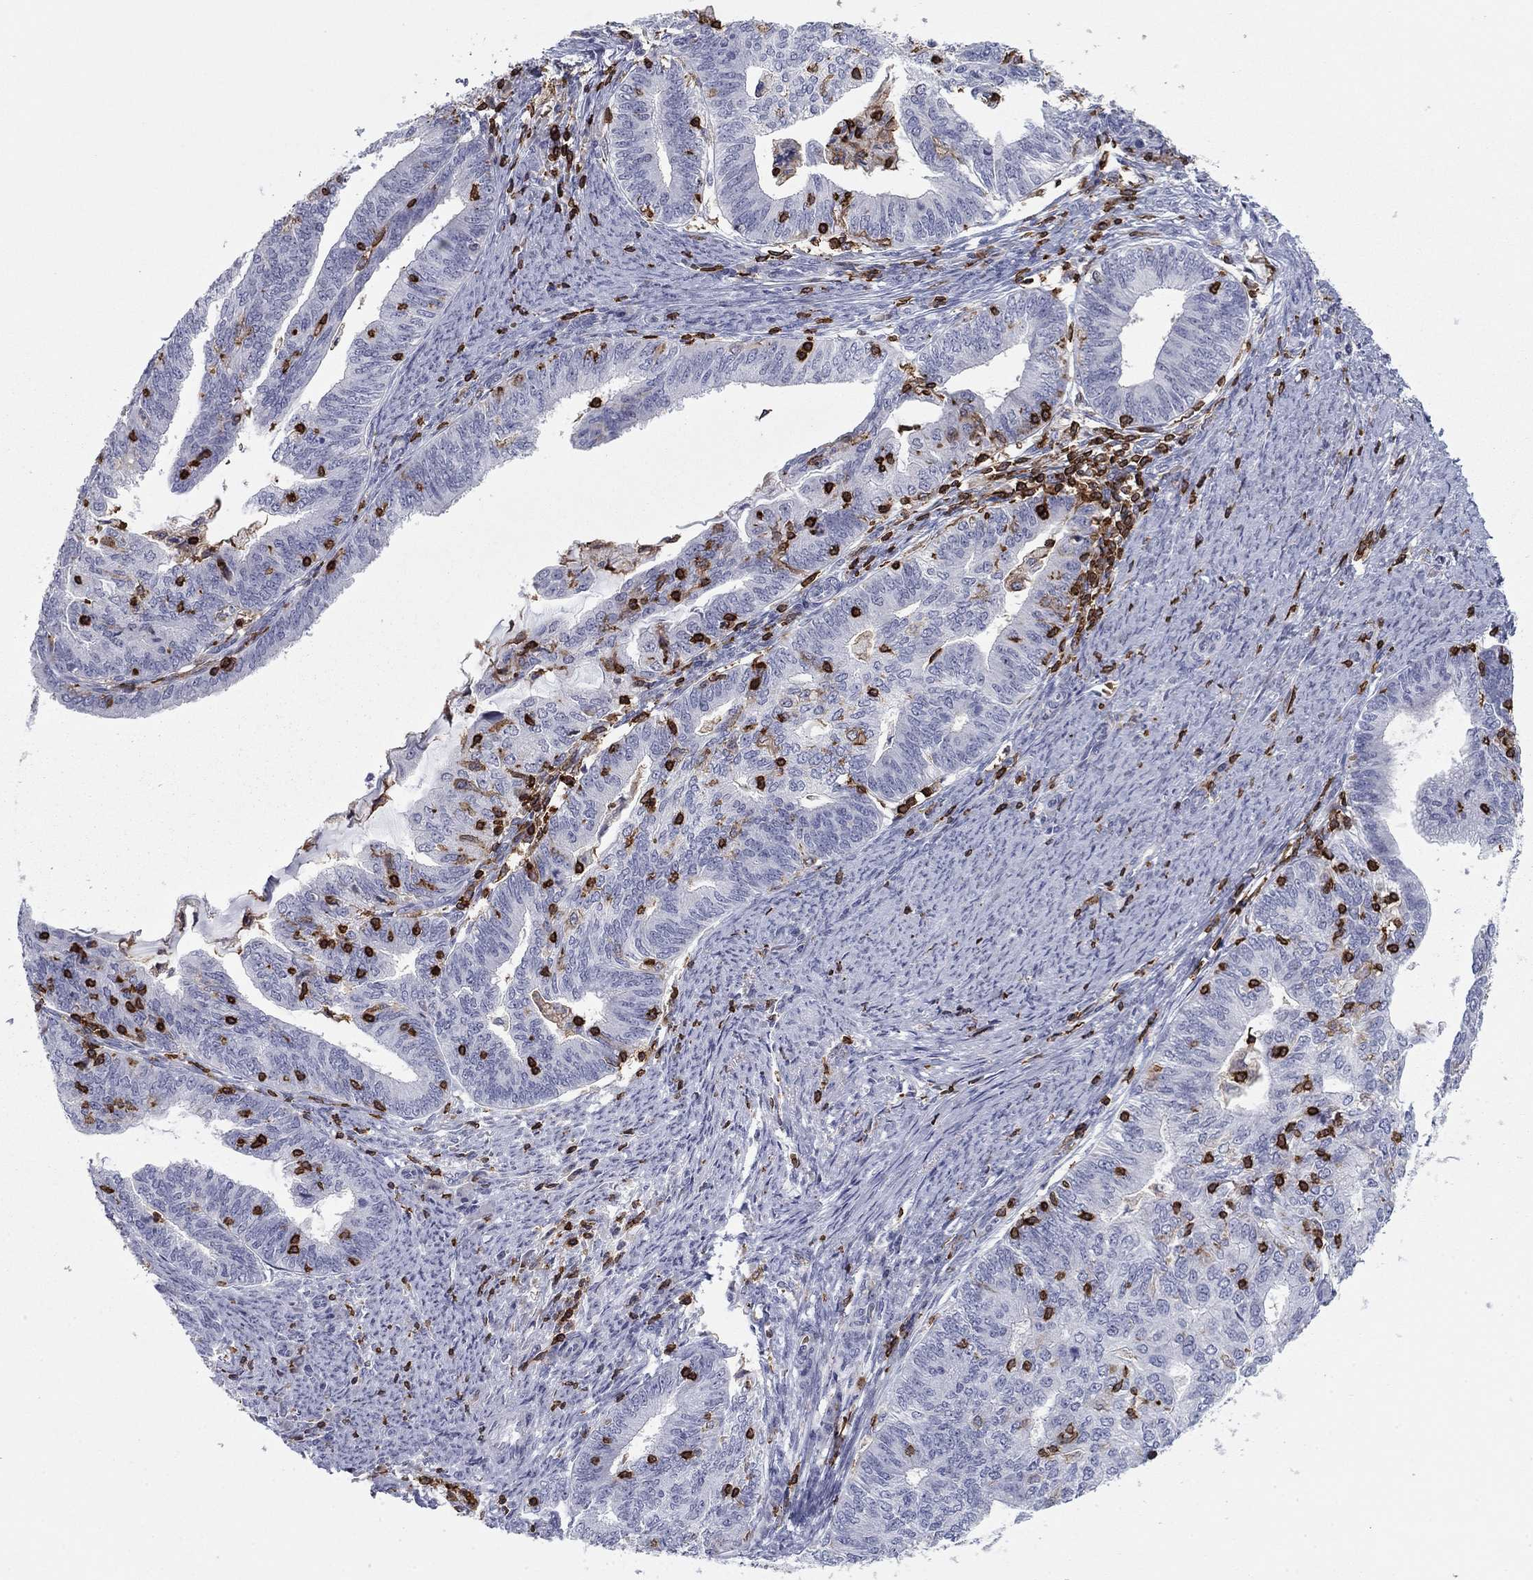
{"staining": {"intensity": "negative", "quantity": "none", "location": "none"}, "tissue": "endometrial cancer", "cell_type": "Tumor cells", "image_type": "cancer", "snomed": [{"axis": "morphology", "description": "Adenocarcinoma, NOS"}, {"axis": "topography", "description": "Endometrium"}], "caption": "Tumor cells show no significant expression in endometrial cancer (adenocarcinoma).", "gene": "ARHGAP27", "patient": {"sex": "female", "age": 82}}